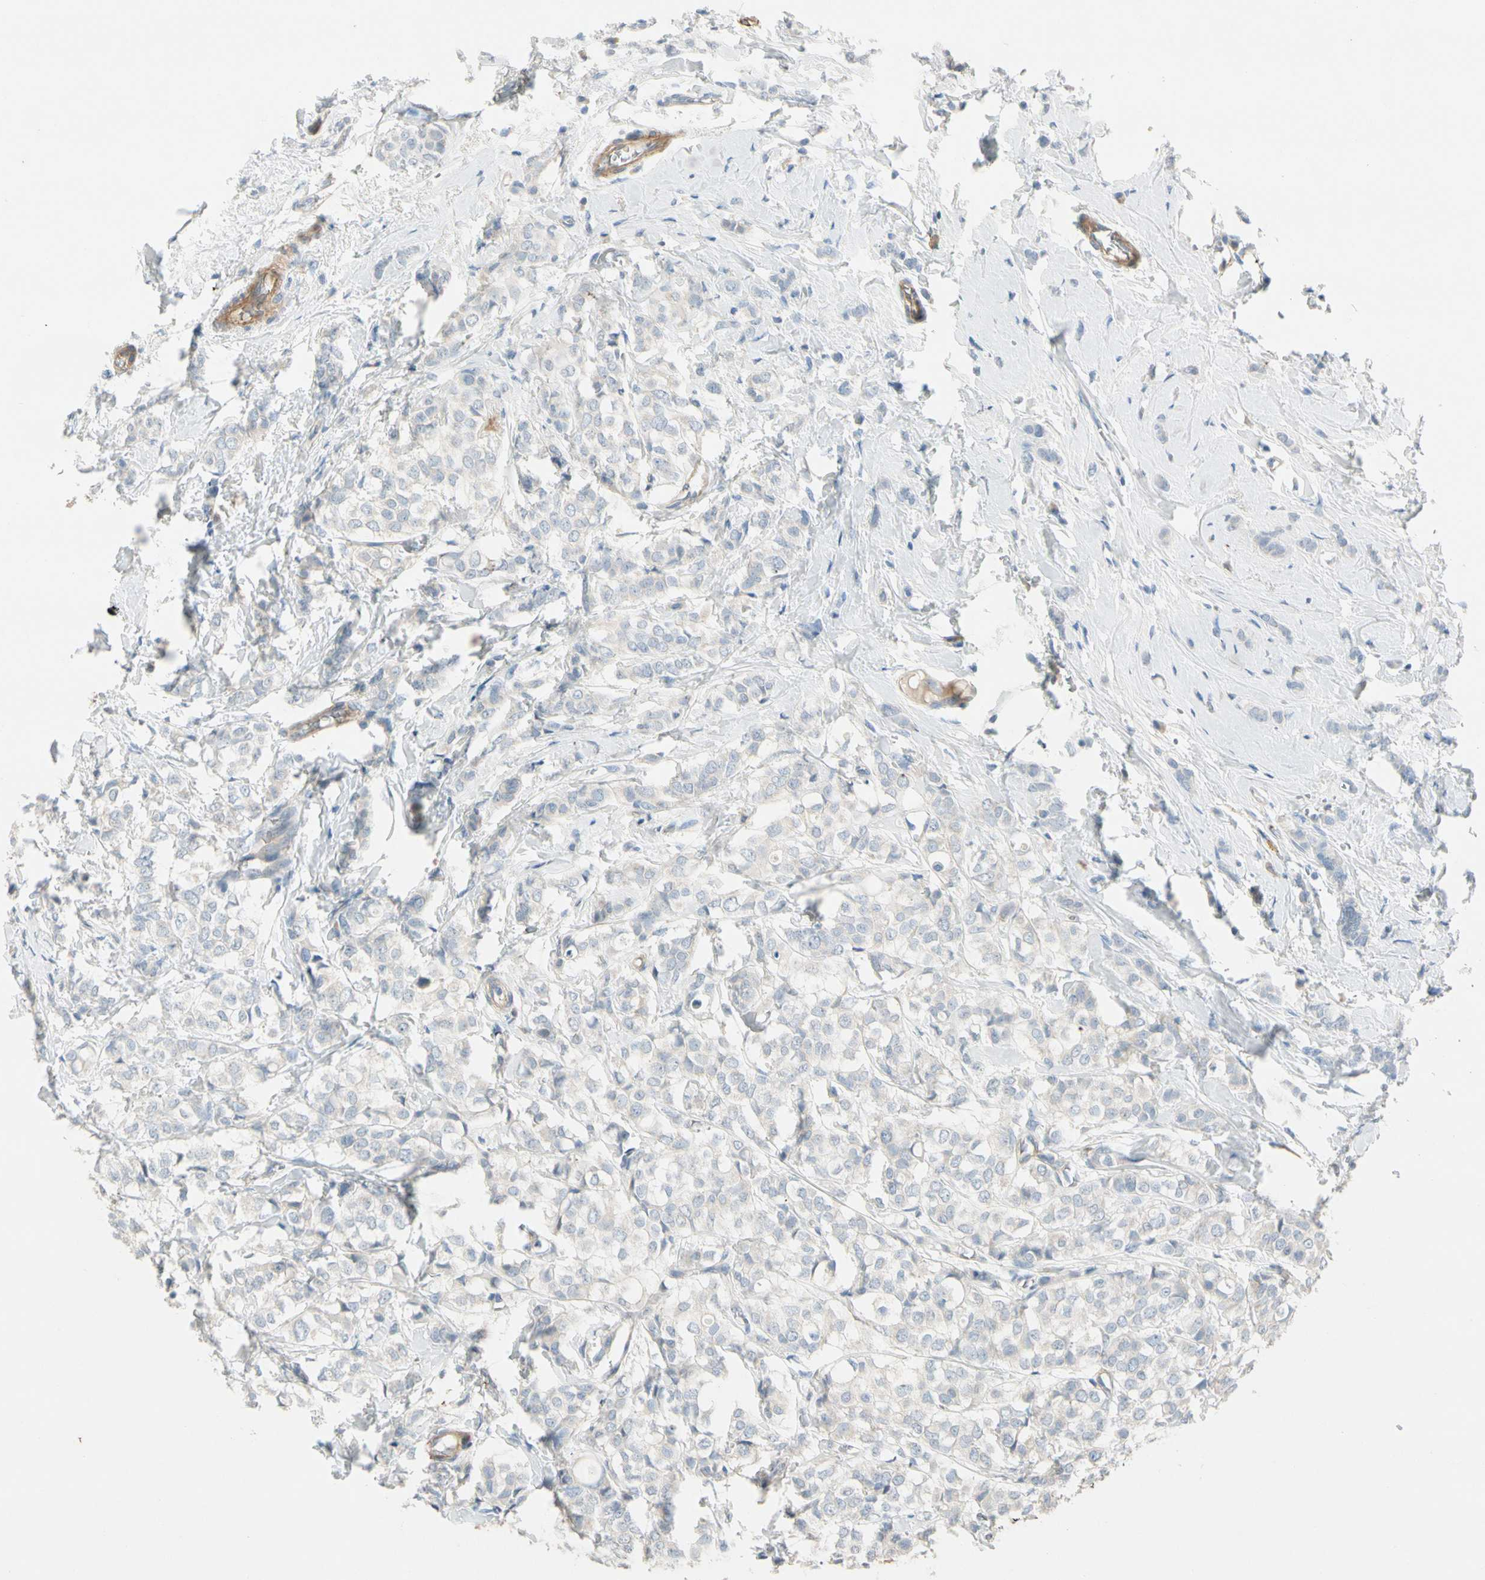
{"staining": {"intensity": "negative", "quantity": "none", "location": "none"}, "tissue": "breast cancer", "cell_type": "Tumor cells", "image_type": "cancer", "snomed": [{"axis": "morphology", "description": "Lobular carcinoma"}, {"axis": "topography", "description": "Breast"}], "caption": "This is a image of immunohistochemistry staining of breast cancer, which shows no positivity in tumor cells.", "gene": "ITGA3", "patient": {"sex": "female", "age": 60}}